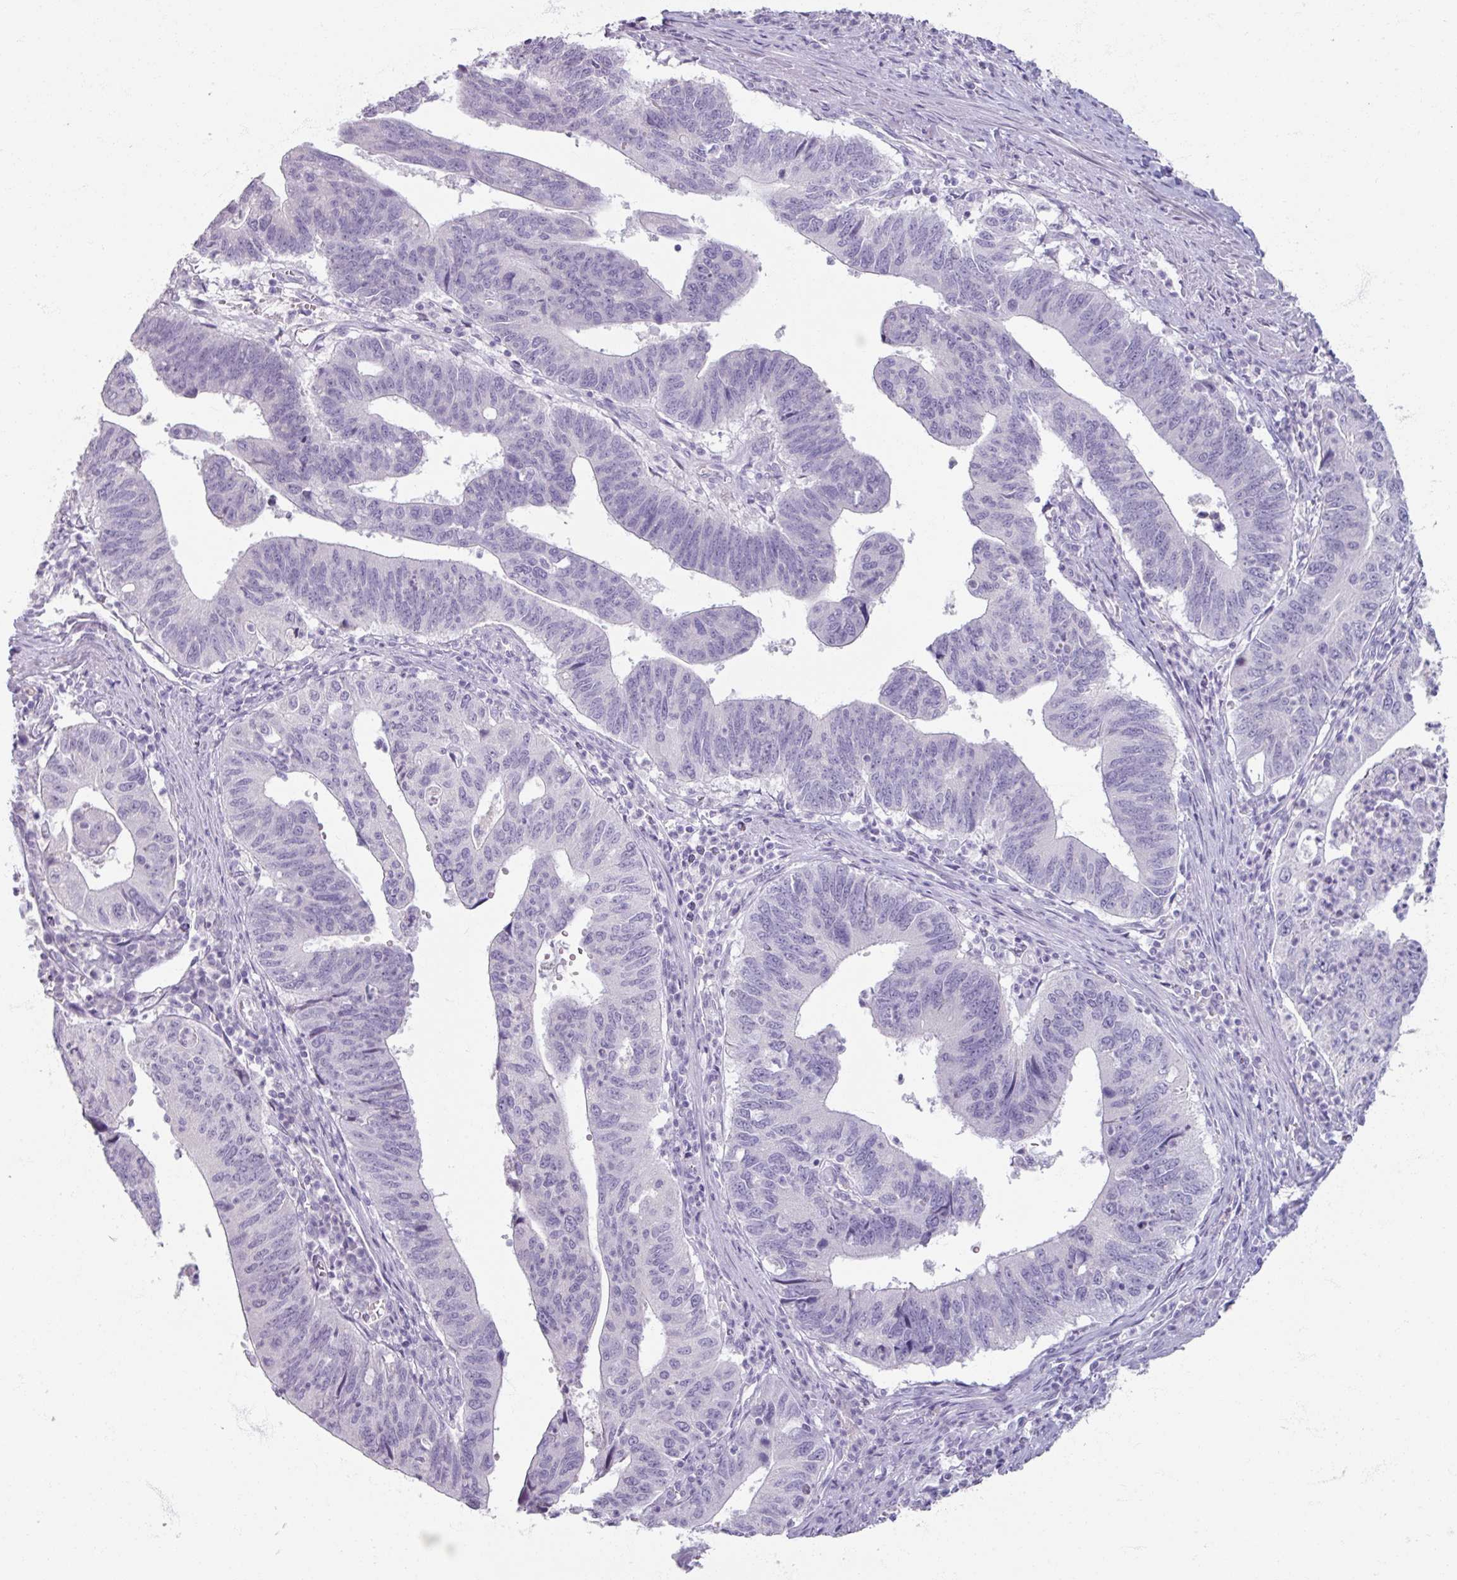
{"staining": {"intensity": "negative", "quantity": "none", "location": "none"}, "tissue": "stomach cancer", "cell_type": "Tumor cells", "image_type": "cancer", "snomed": [{"axis": "morphology", "description": "Adenocarcinoma, NOS"}, {"axis": "topography", "description": "Stomach"}], "caption": "This is a histopathology image of IHC staining of stomach cancer (adenocarcinoma), which shows no staining in tumor cells. (Brightfield microscopy of DAB (3,3'-diaminobenzidine) immunohistochemistry (IHC) at high magnification).", "gene": "TG", "patient": {"sex": "male", "age": 59}}